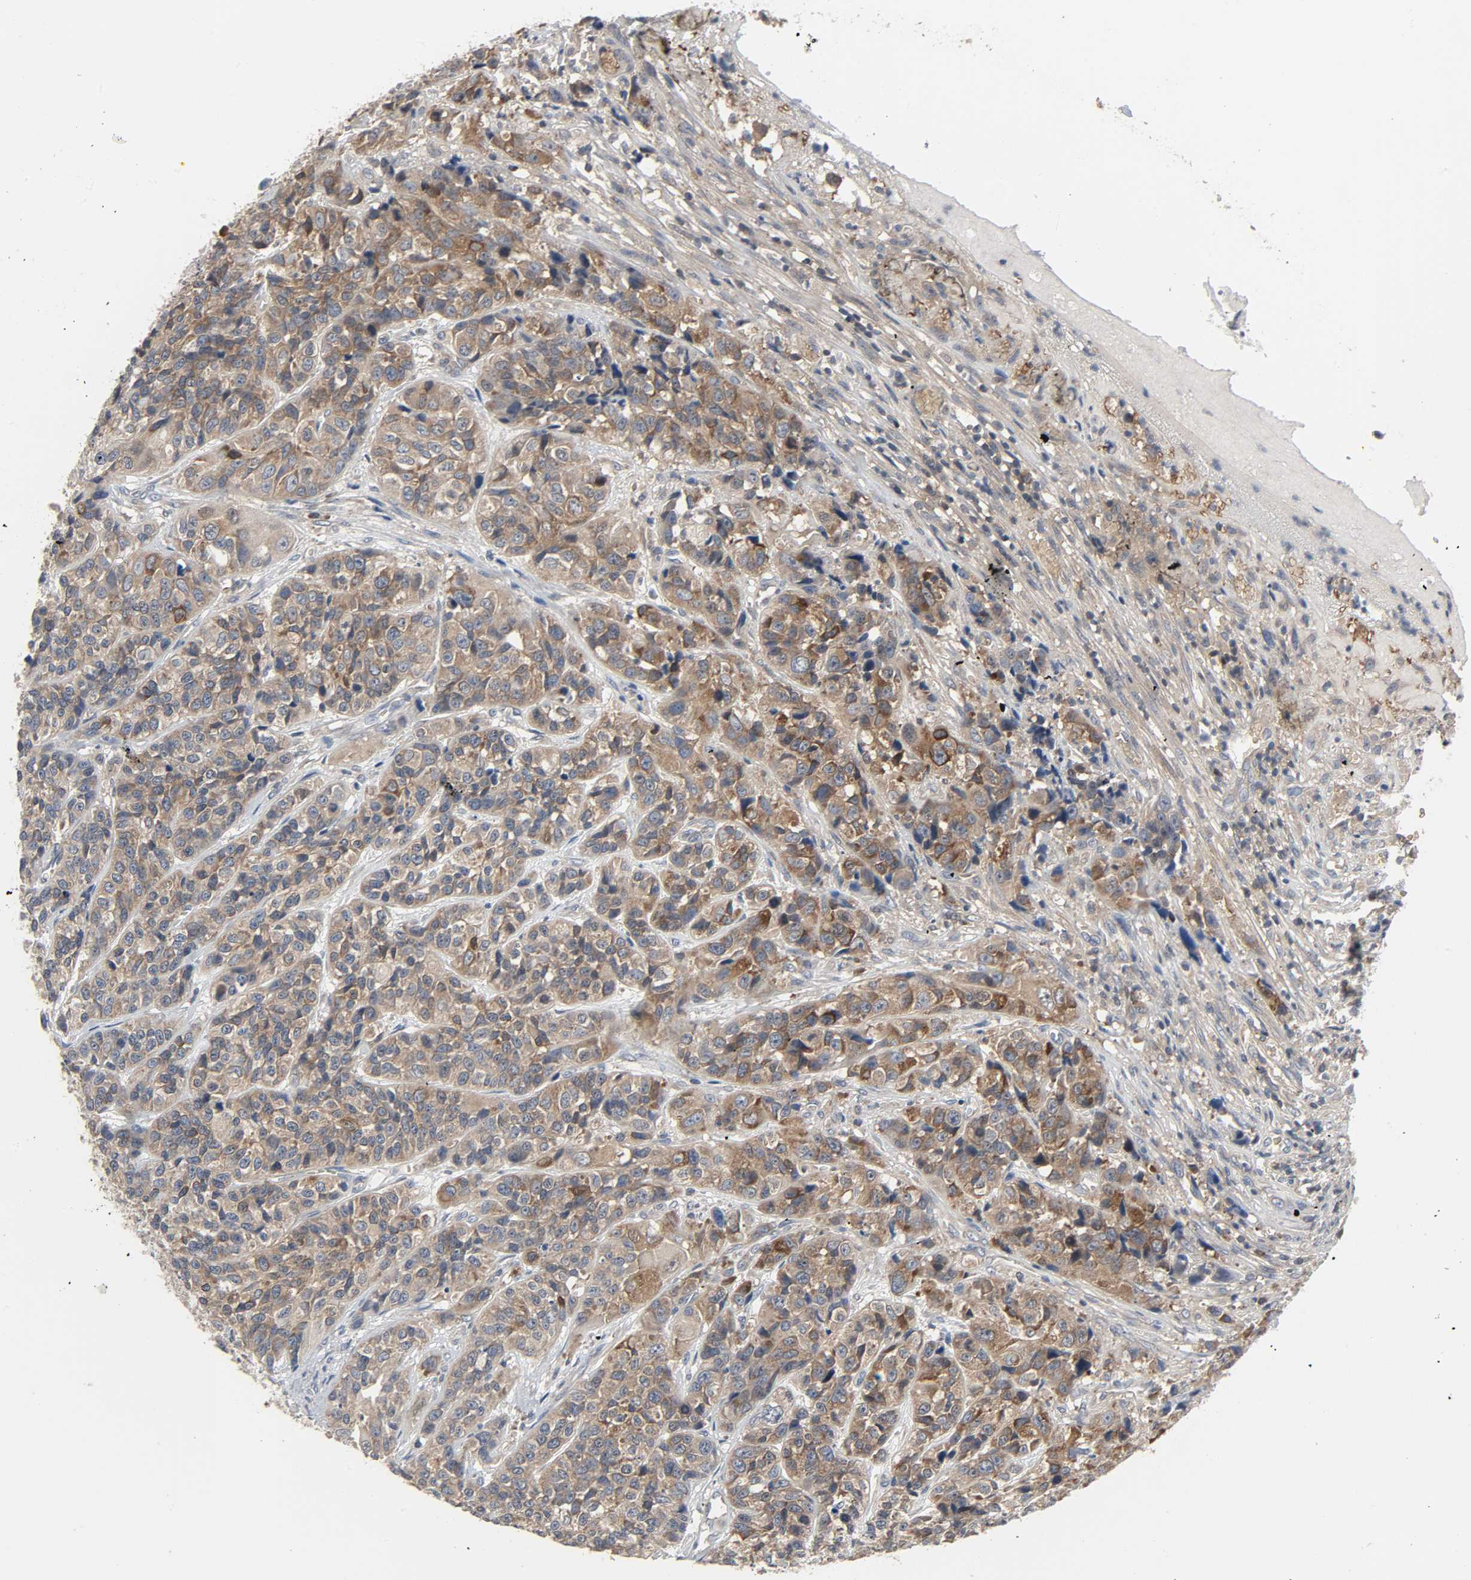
{"staining": {"intensity": "strong", "quantity": ">75%", "location": "cytoplasmic/membranous"}, "tissue": "urothelial cancer", "cell_type": "Tumor cells", "image_type": "cancer", "snomed": [{"axis": "morphology", "description": "Urothelial carcinoma, High grade"}, {"axis": "topography", "description": "Urinary bladder"}], "caption": "Human high-grade urothelial carcinoma stained for a protein (brown) exhibits strong cytoplasmic/membranous positive expression in about >75% of tumor cells.", "gene": "PLEKHA2", "patient": {"sex": "female", "age": 81}}